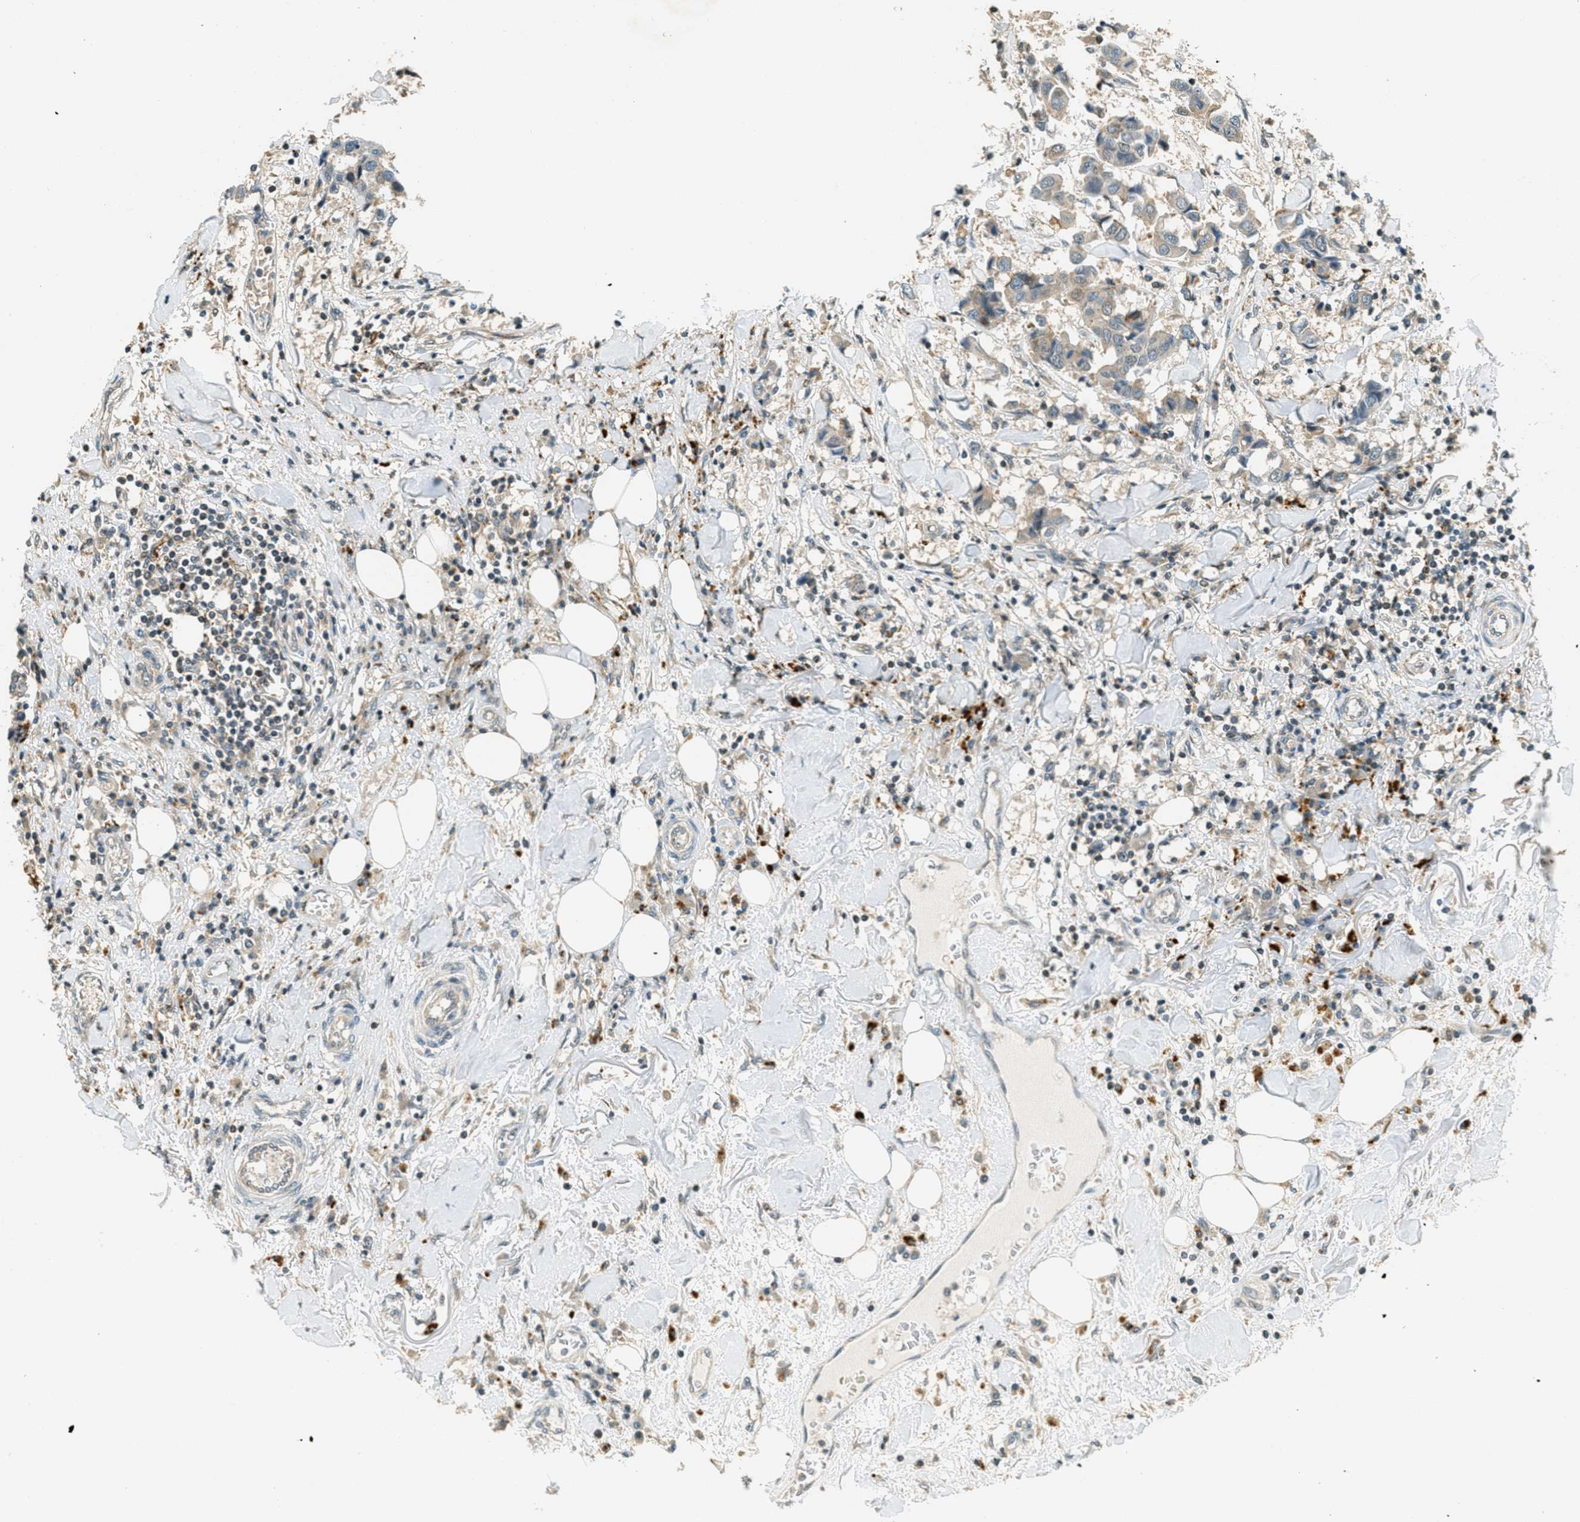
{"staining": {"intensity": "weak", "quantity": "<25%", "location": "cytoplasmic/membranous"}, "tissue": "breast cancer", "cell_type": "Tumor cells", "image_type": "cancer", "snomed": [{"axis": "morphology", "description": "Duct carcinoma"}, {"axis": "topography", "description": "Breast"}], "caption": "This is a photomicrograph of immunohistochemistry (IHC) staining of breast infiltrating ductal carcinoma, which shows no expression in tumor cells.", "gene": "PTPN23", "patient": {"sex": "female", "age": 80}}